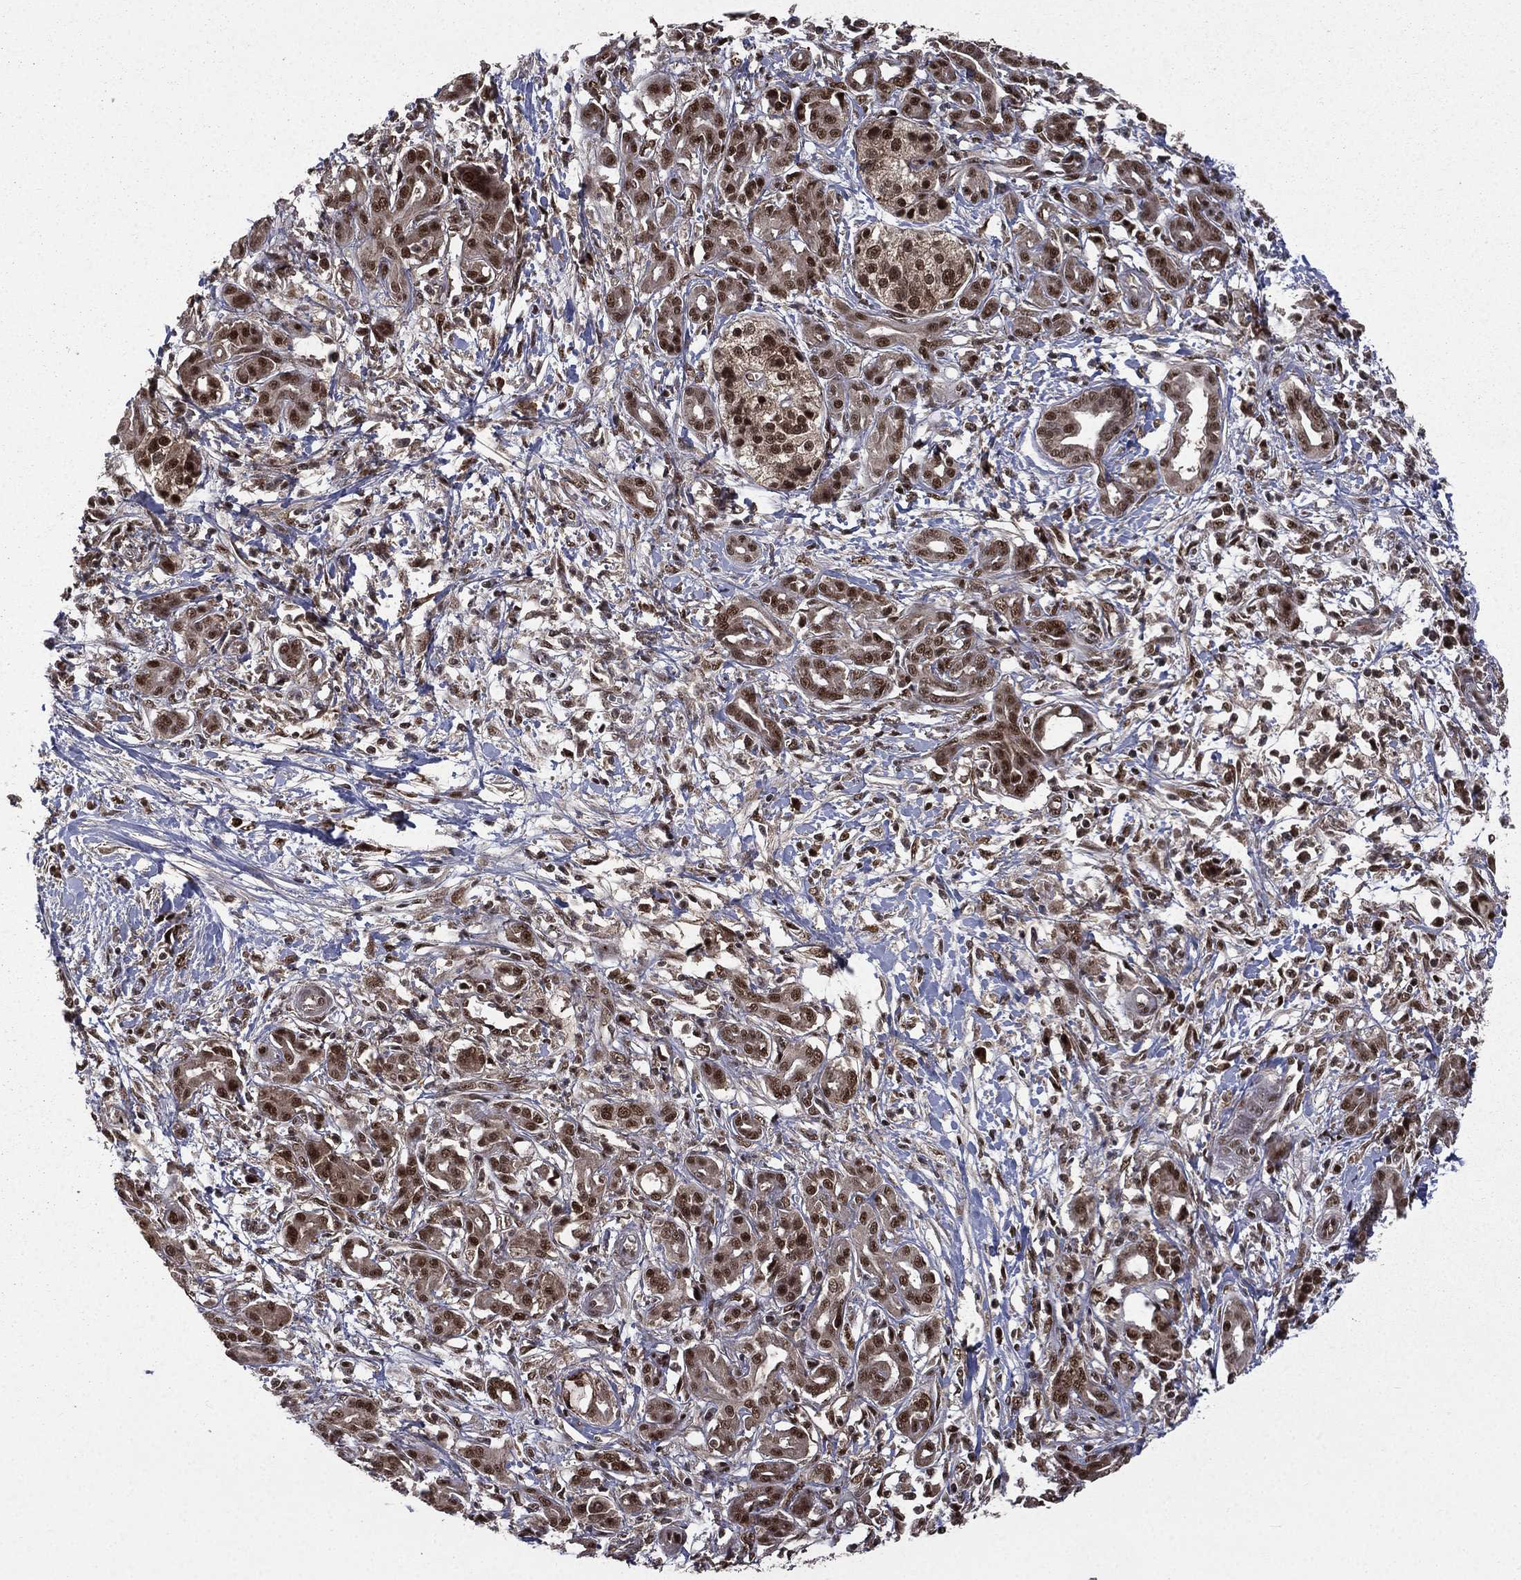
{"staining": {"intensity": "strong", "quantity": "25%-75%", "location": "nuclear"}, "tissue": "pancreatic cancer", "cell_type": "Tumor cells", "image_type": "cancer", "snomed": [{"axis": "morphology", "description": "Adenocarcinoma, NOS"}, {"axis": "topography", "description": "Pancreas"}], "caption": "Strong nuclear positivity for a protein is seen in approximately 25%-75% of tumor cells of pancreatic cancer (adenocarcinoma) using immunohistochemistry.", "gene": "JMJD6", "patient": {"sex": "male", "age": 72}}